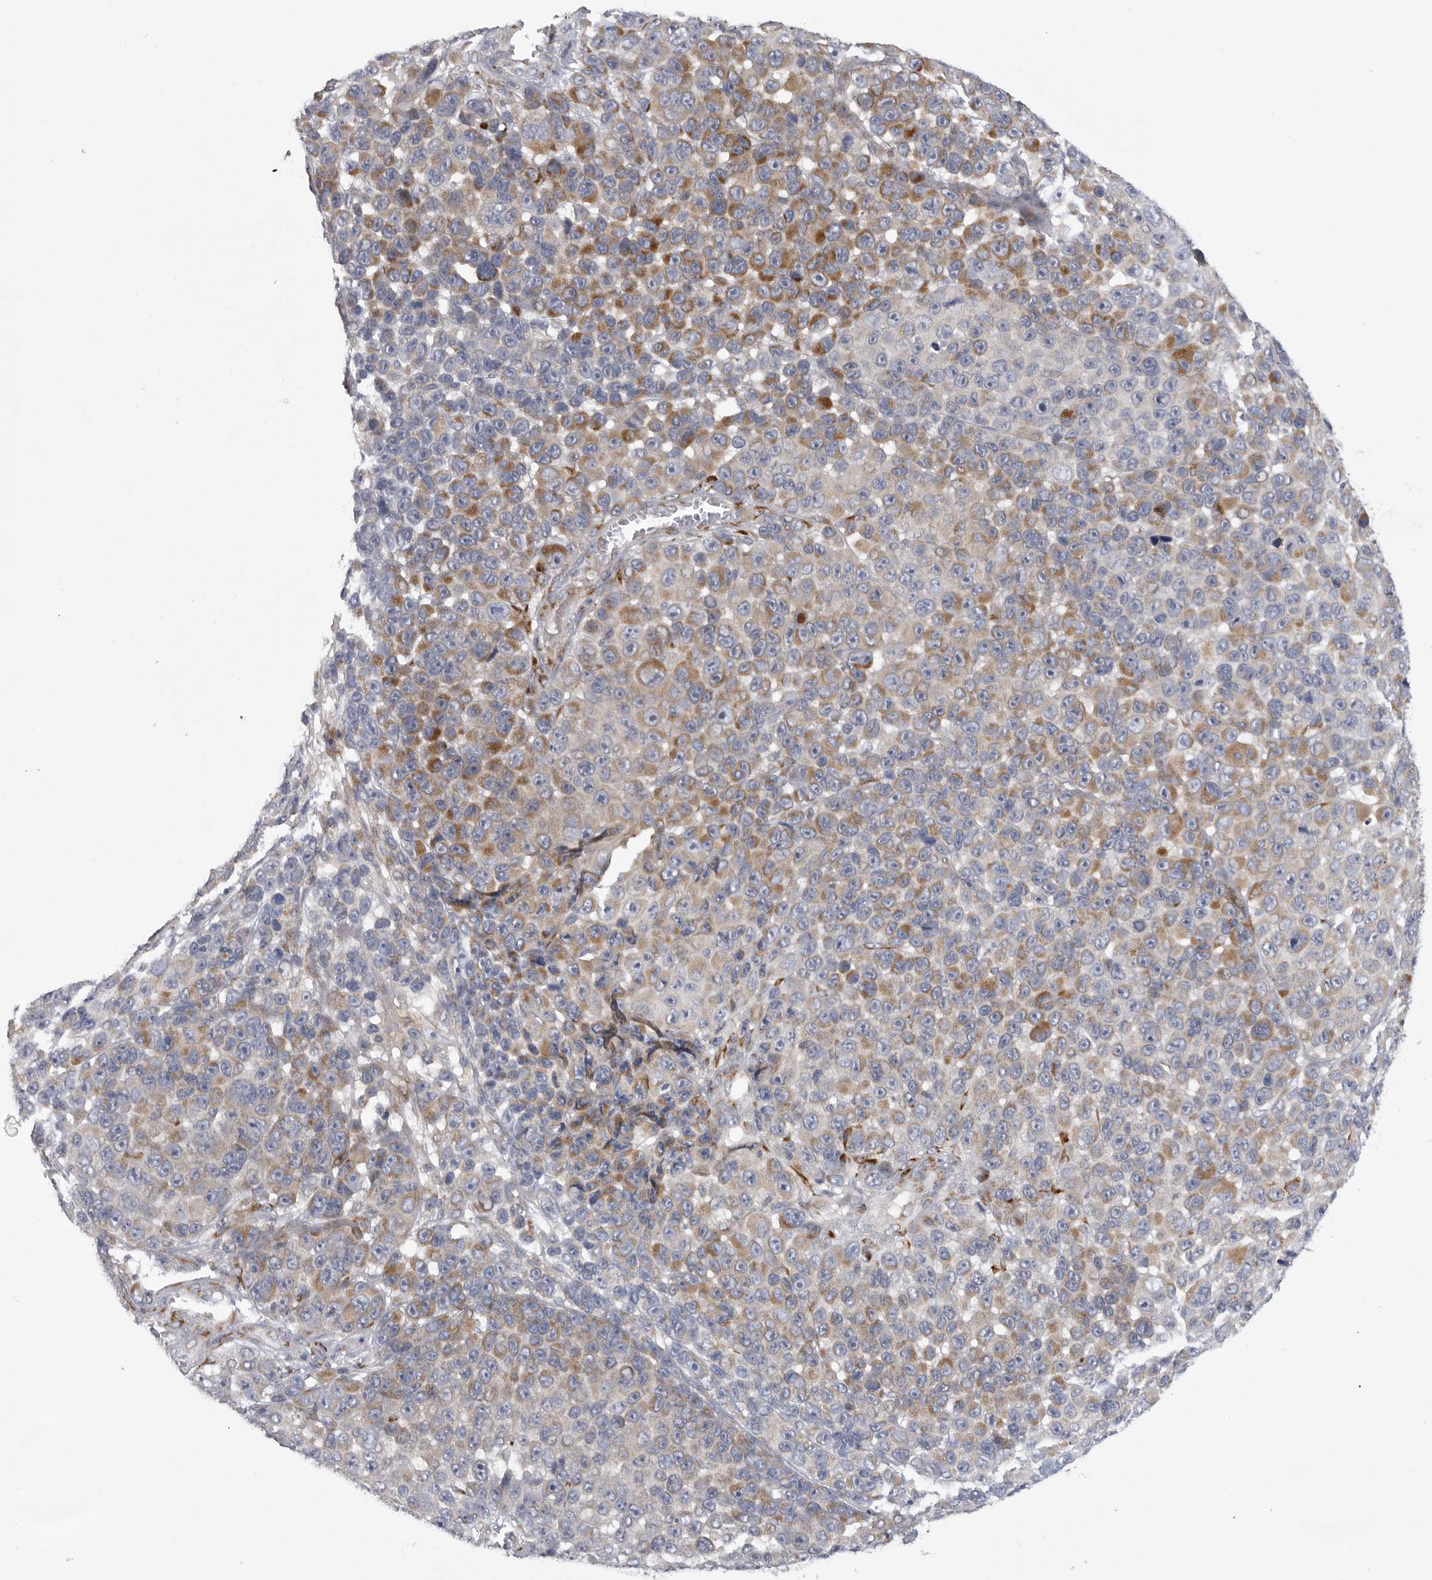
{"staining": {"intensity": "moderate", "quantity": "25%-75%", "location": "cytoplasmic/membranous"}, "tissue": "melanoma", "cell_type": "Tumor cells", "image_type": "cancer", "snomed": [{"axis": "morphology", "description": "Malignant melanoma, NOS"}, {"axis": "topography", "description": "Skin"}], "caption": "Protein staining reveals moderate cytoplasmic/membranous staining in approximately 25%-75% of tumor cells in malignant melanoma.", "gene": "USP24", "patient": {"sex": "male", "age": 53}}